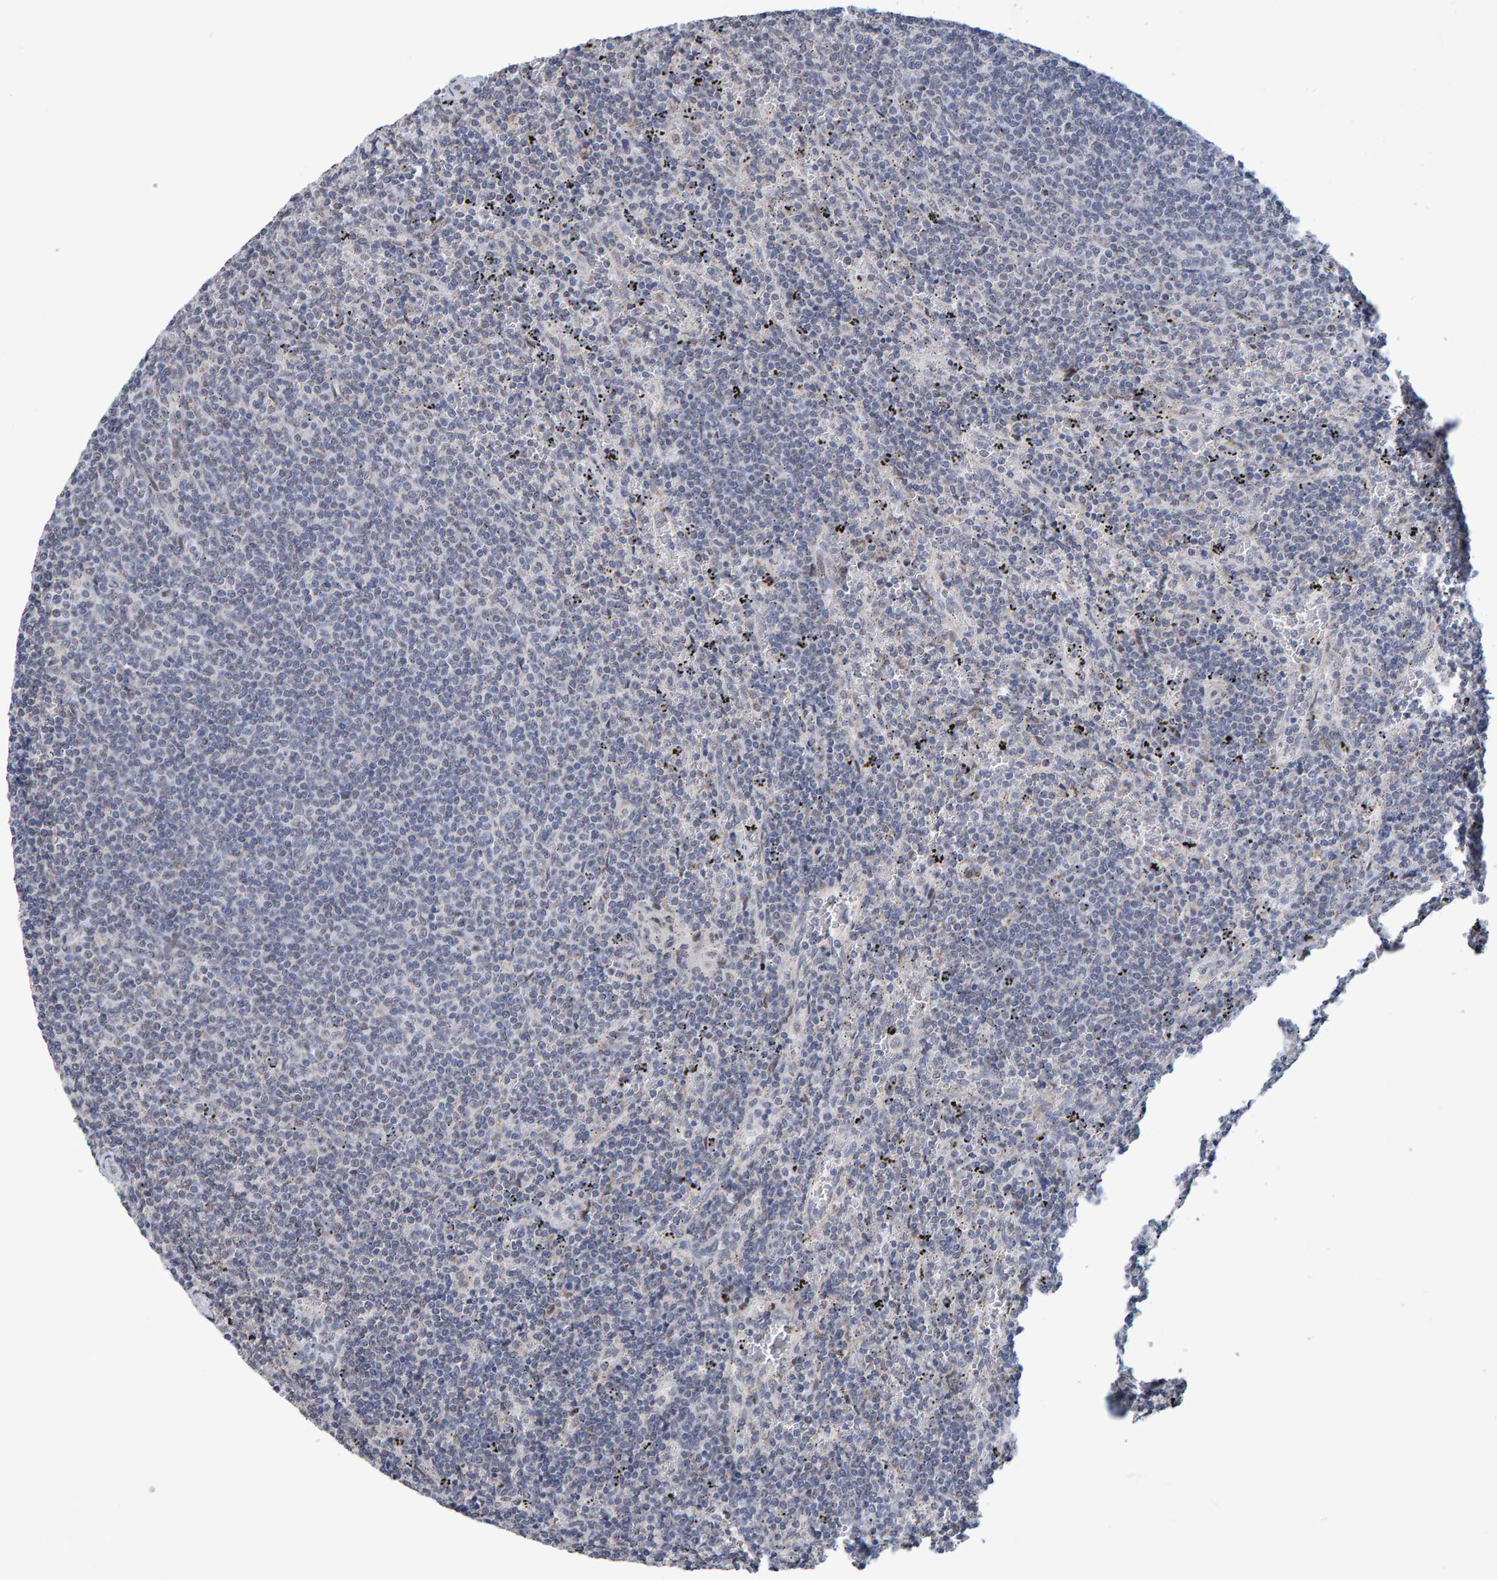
{"staining": {"intensity": "negative", "quantity": "none", "location": "none"}, "tissue": "lymphoma", "cell_type": "Tumor cells", "image_type": "cancer", "snomed": [{"axis": "morphology", "description": "Malignant lymphoma, non-Hodgkin's type, Low grade"}, {"axis": "topography", "description": "Spleen"}], "caption": "A photomicrograph of human lymphoma is negative for staining in tumor cells. Brightfield microscopy of immunohistochemistry (IHC) stained with DAB (3,3'-diaminobenzidine) (brown) and hematoxylin (blue), captured at high magnification.", "gene": "USP43", "patient": {"sex": "female", "age": 50}}